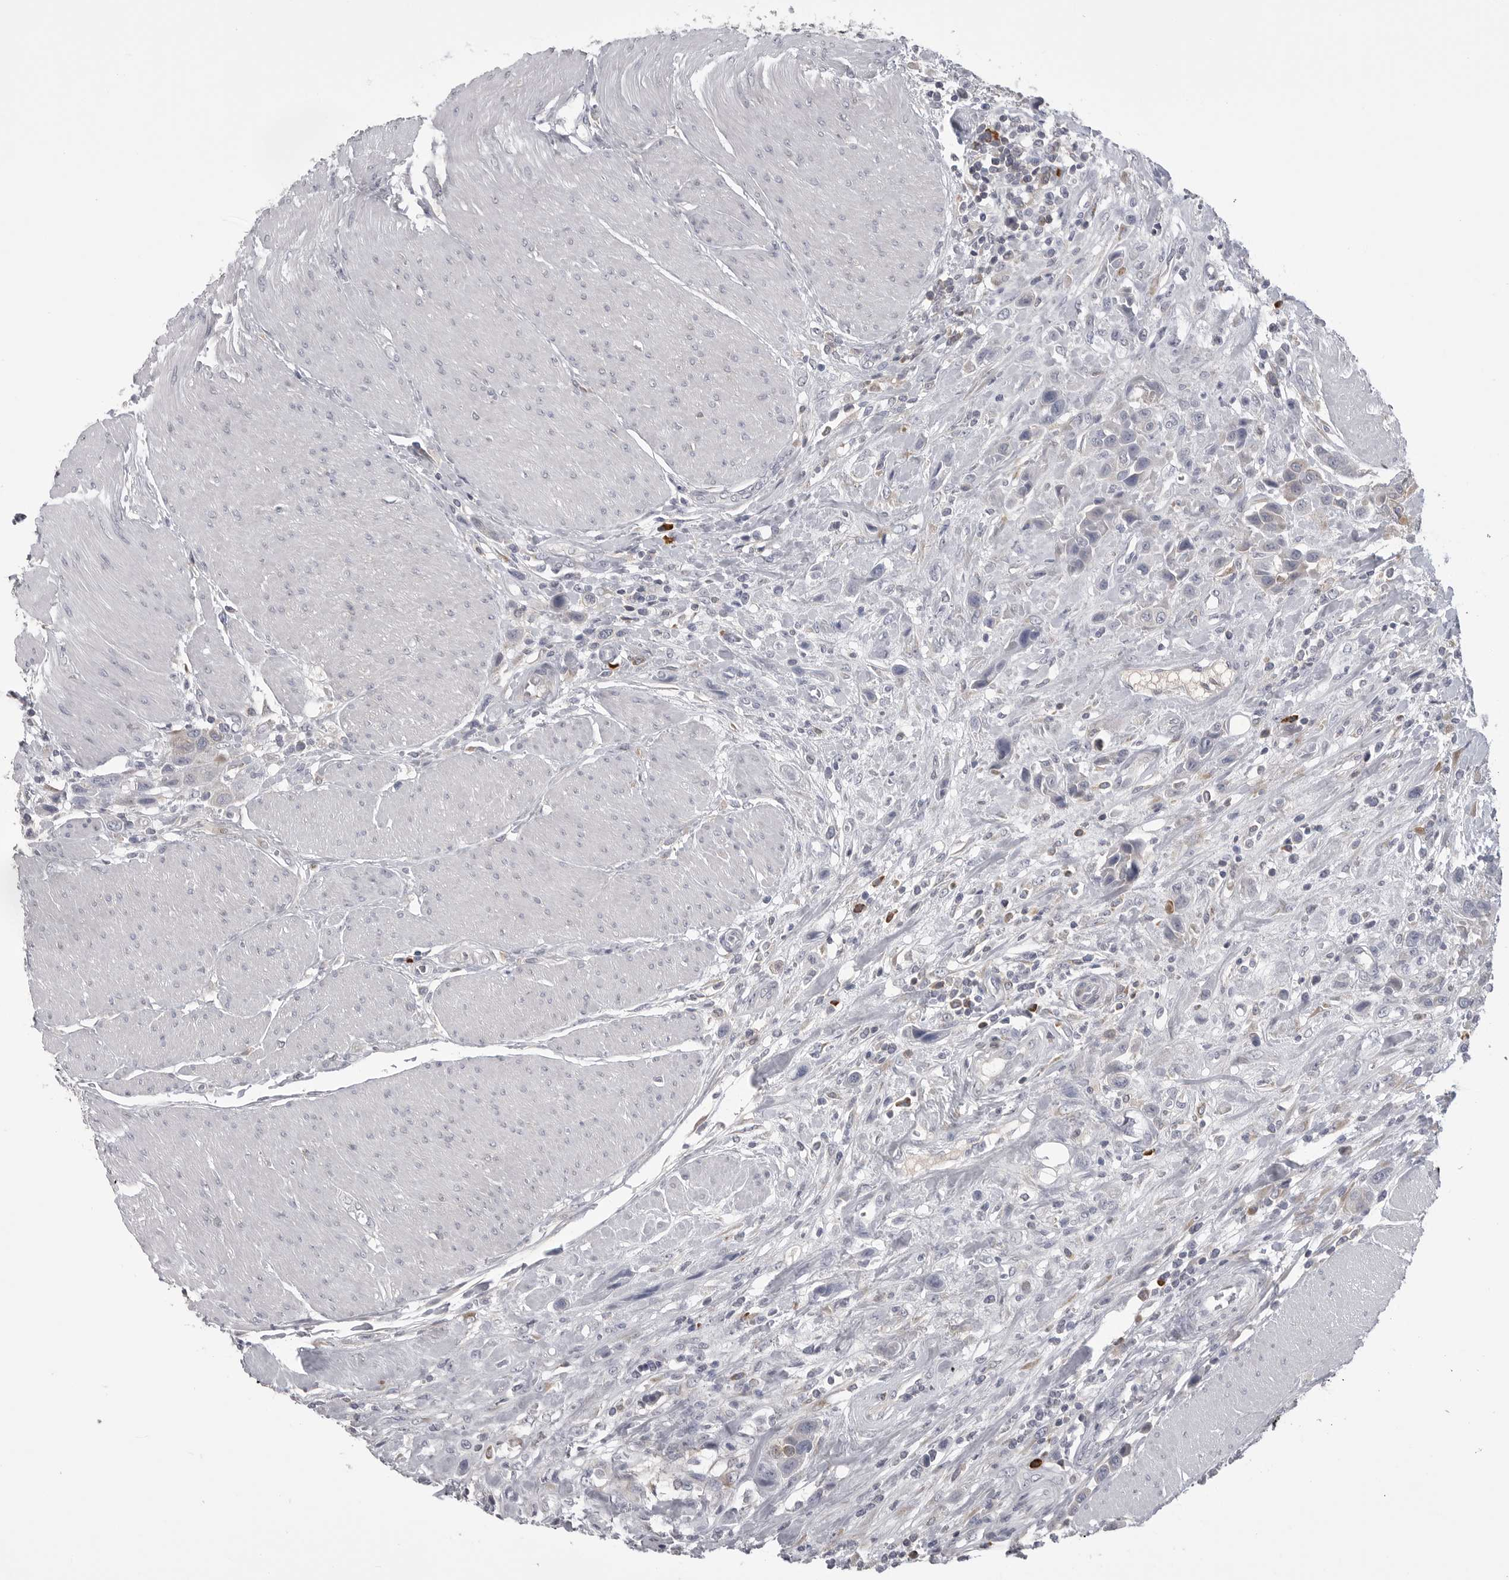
{"staining": {"intensity": "negative", "quantity": "none", "location": "none"}, "tissue": "urothelial cancer", "cell_type": "Tumor cells", "image_type": "cancer", "snomed": [{"axis": "morphology", "description": "Urothelial carcinoma, High grade"}, {"axis": "topography", "description": "Urinary bladder"}], "caption": "Immunohistochemical staining of human urothelial cancer reveals no significant staining in tumor cells. (DAB immunohistochemistry (IHC), high magnification).", "gene": "FKBP2", "patient": {"sex": "male", "age": 50}}